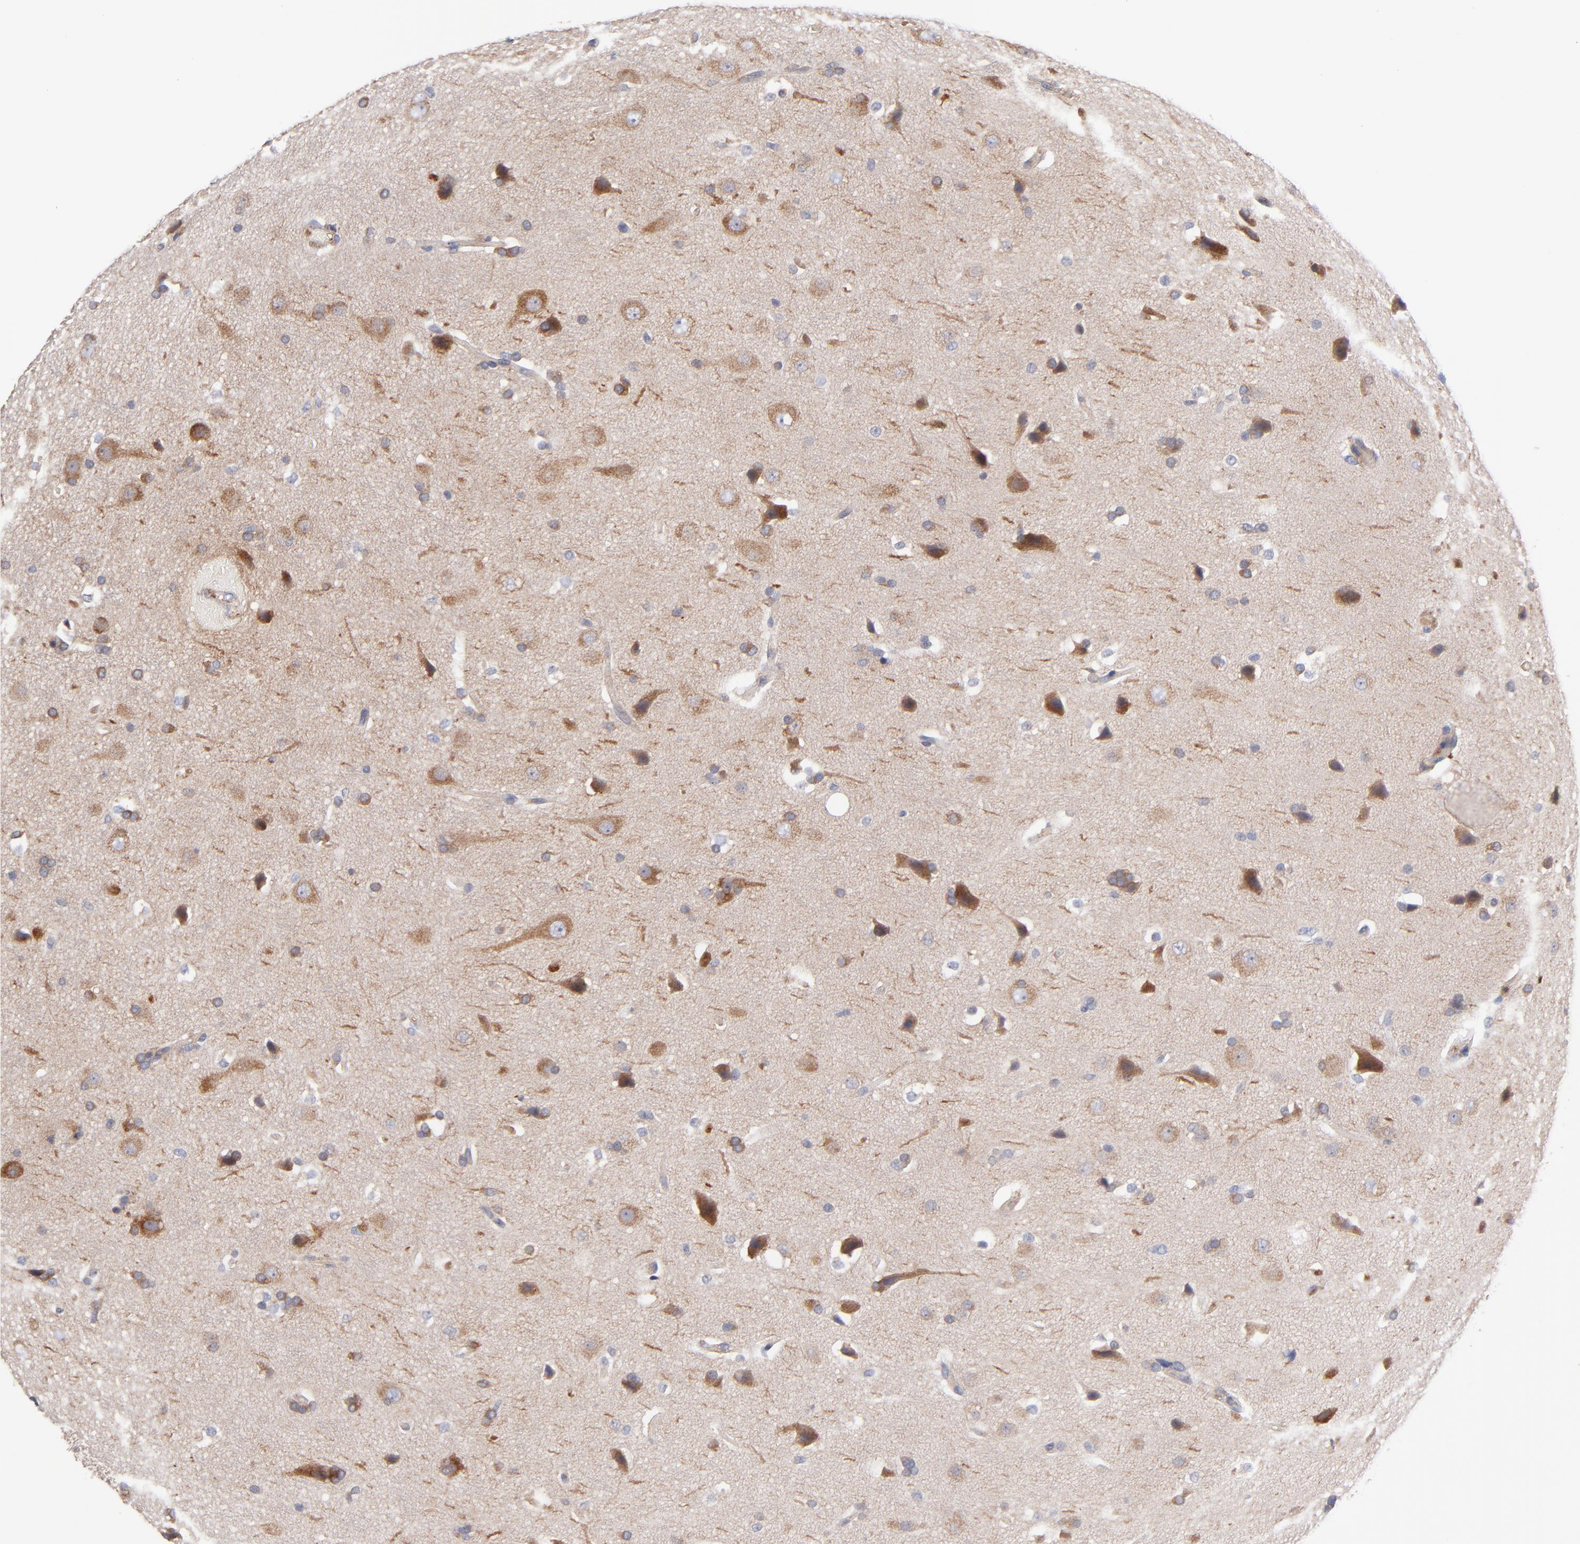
{"staining": {"intensity": "weak", "quantity": ">75%", "location": "cytoplasmic/membranous"}, "tissue": "glioma", "cell_type": "Tumor cells", "image_type": "cancer", "snomed": [{"axis": "morphology", "description": "Glioma, malignant, Low grade"}, {"axis": "topography", "description": "Cerebral cortex"}], "caption": "Protein expression analysis of glioma displays weak cytoplasmic/membranous staining in about >75% of tumor cells. The protein is shown in brown color, while the nuclei are stained blue.", "gene": "DACT1", "patient": {"sex": "female", "age": 47}}